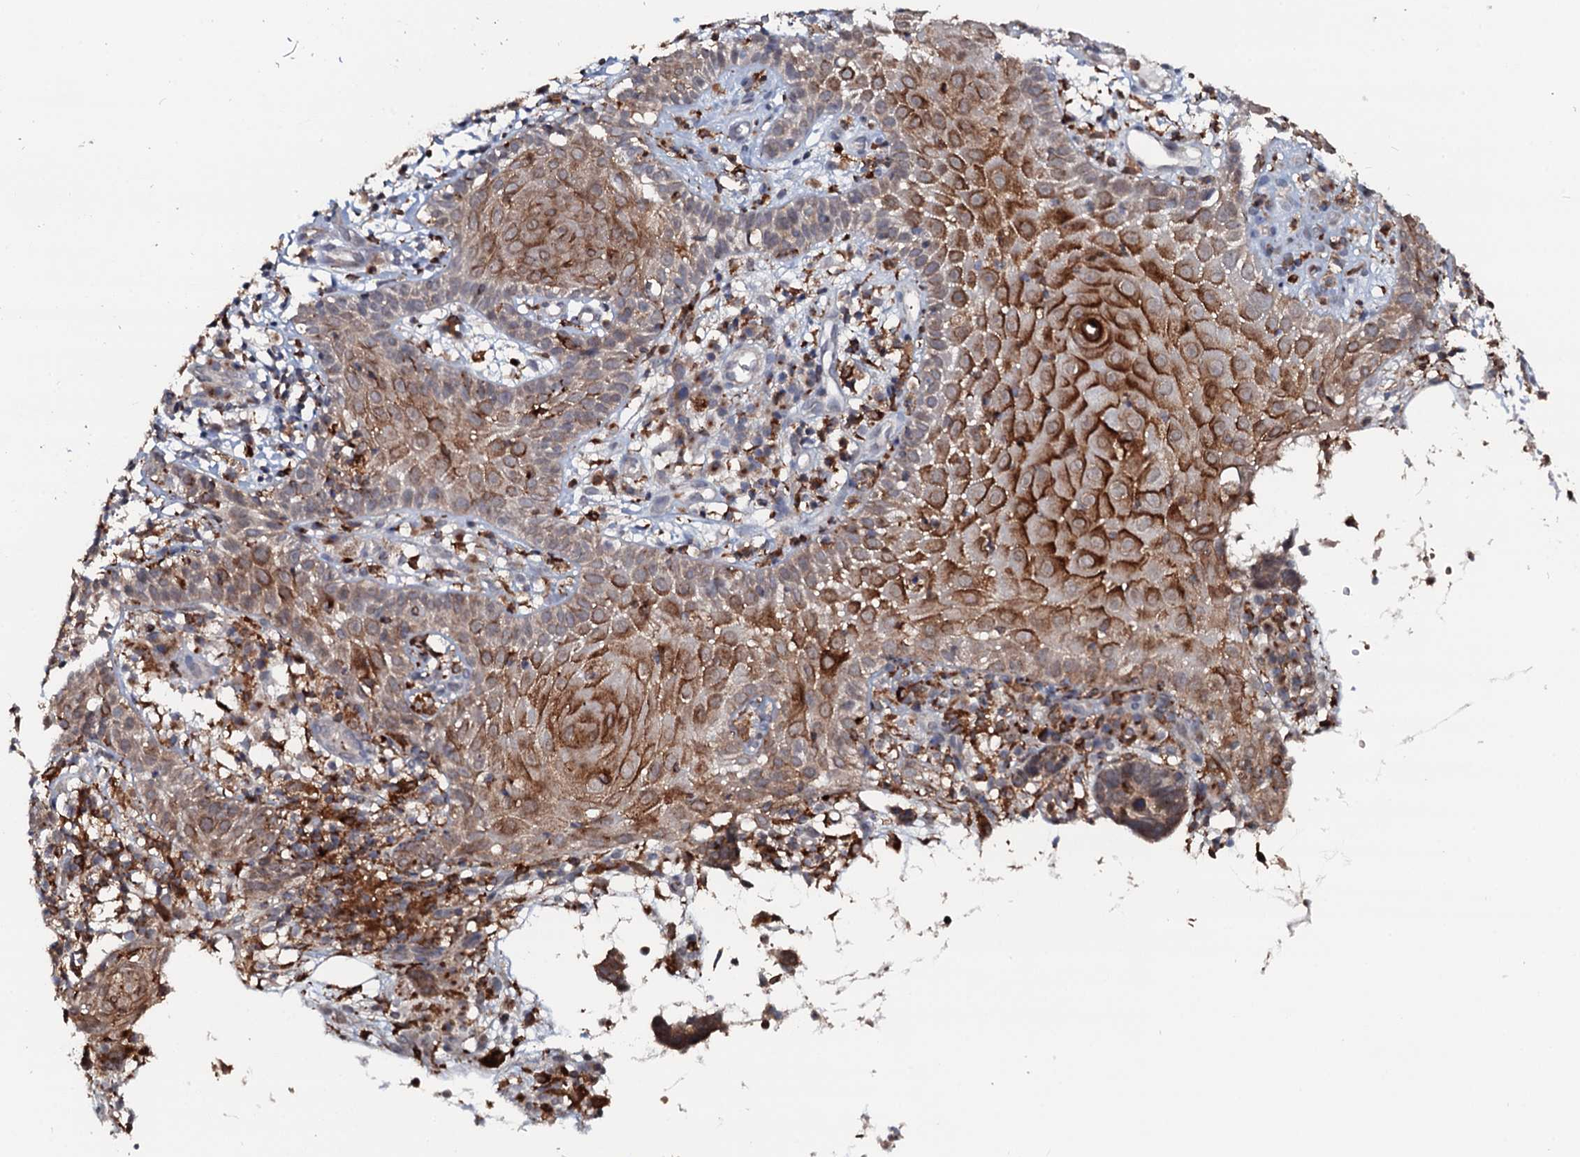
{"staining": {"intensity": "strong", "quantity": "25%-75%", "location": "cytoplasmic/membranous"}, "tissue": "skin cancer", "cell_type": "Tumor cells", "image_type": "cancer", "snomed": [{"axis": "morphology", "description": "Basal cell carcinoma"}, {"axis": "topography", "description": "Skin"}], "caption": "Immunohistochemical staining of human skin basal cell carcinoma demonstrates high levels of strong cytoplasmic/membranous positivity in approximately 25%-75% of tumor cells.", "gene": "VAMP8", "patient": {"sex": "male", "age": 85}}